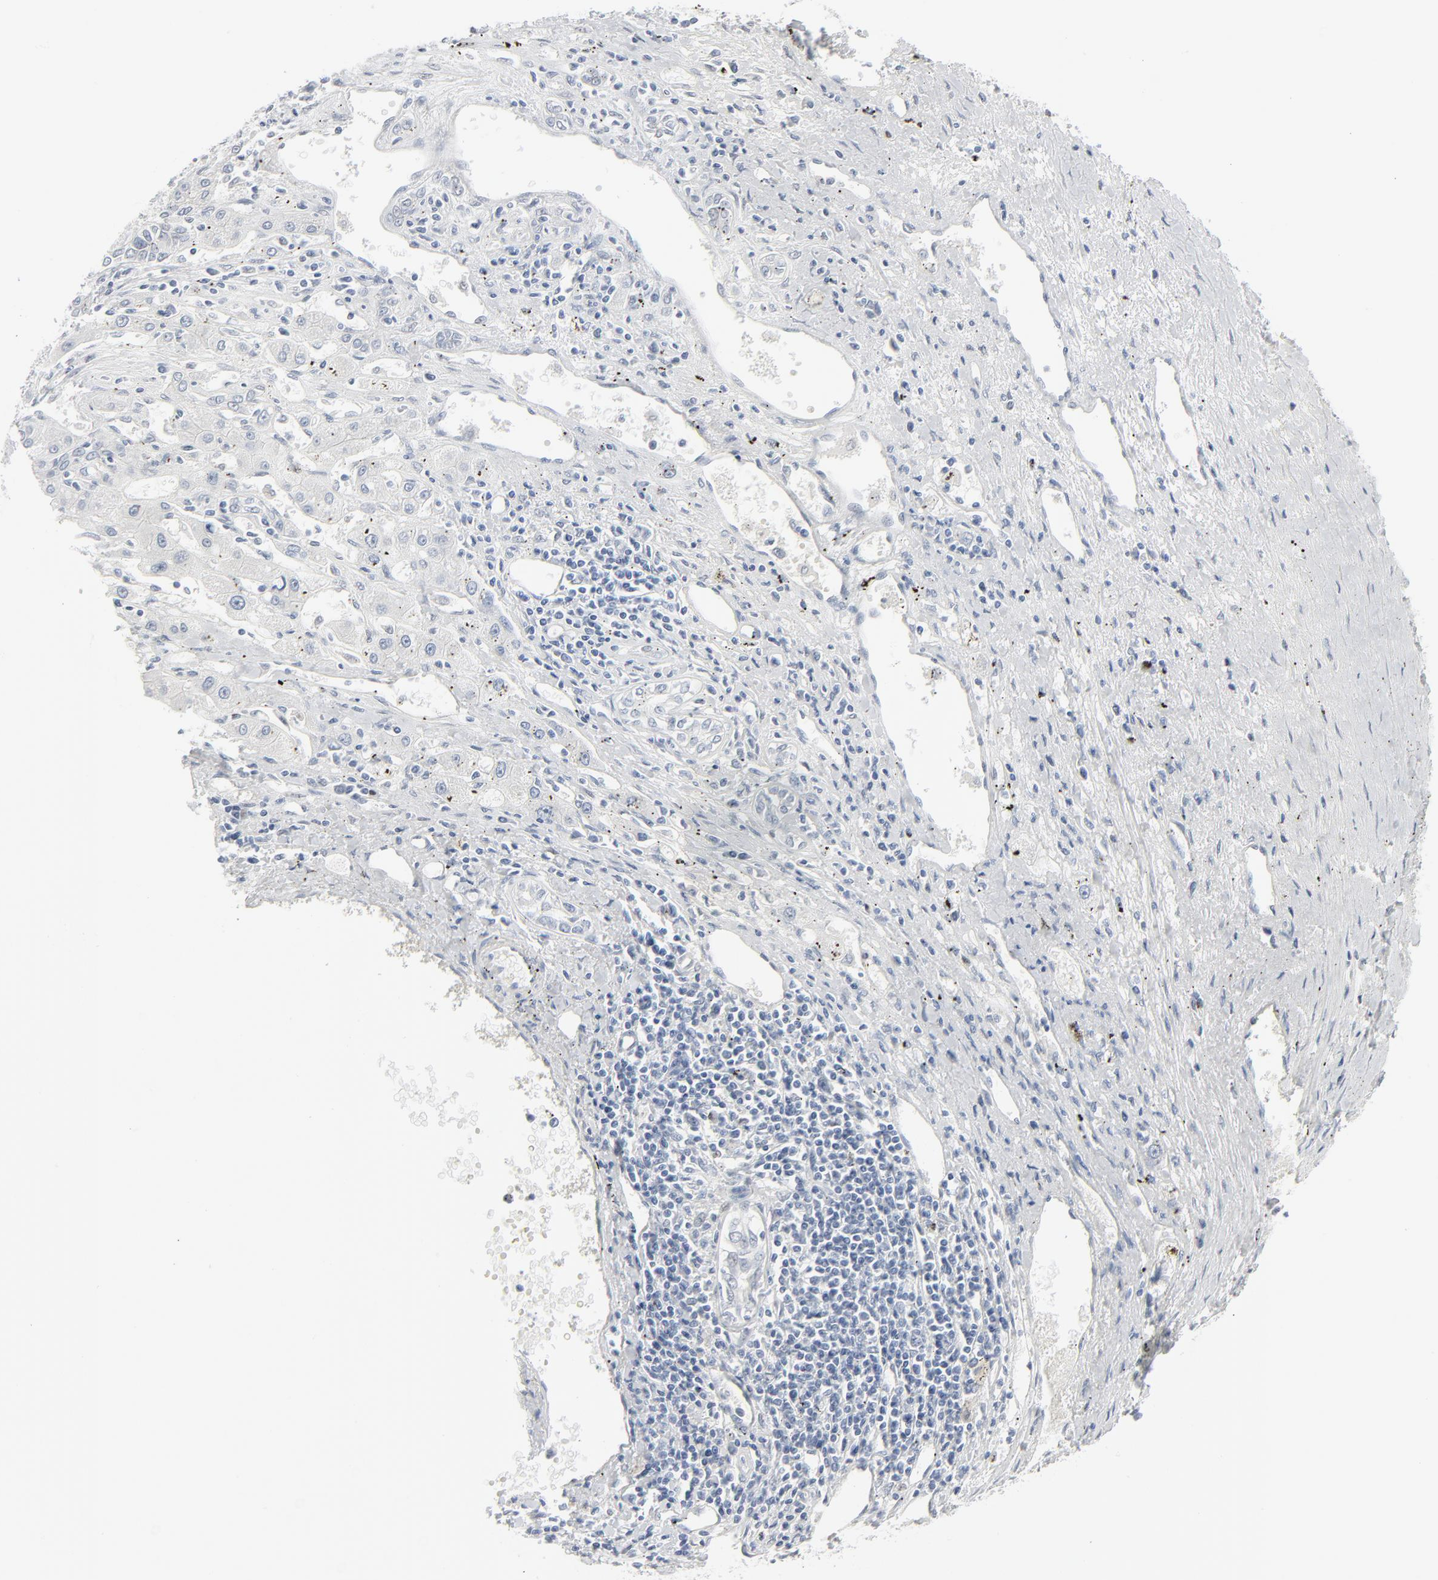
{"staining": {"intensity": "negative", "quantity": "none", "location": "none"}, "tissue": "liver cancer", "cell_type": "Tumor cells", "image_type": "cancer", "snomed": [{"axis": "morphology", "description": "Carcinoma, Hepatocellular, NOS"}, {"axis": "topography", "description": "Liver"}], "caption": "IHC photomicrograph of neoplastic tissue: human hepatocellular carcinoma (liver) stained with DAB exhibits no significant protein staining in tumor cells.", "gene": "MITF", "patient": {"sex": "male", "age": 72}}